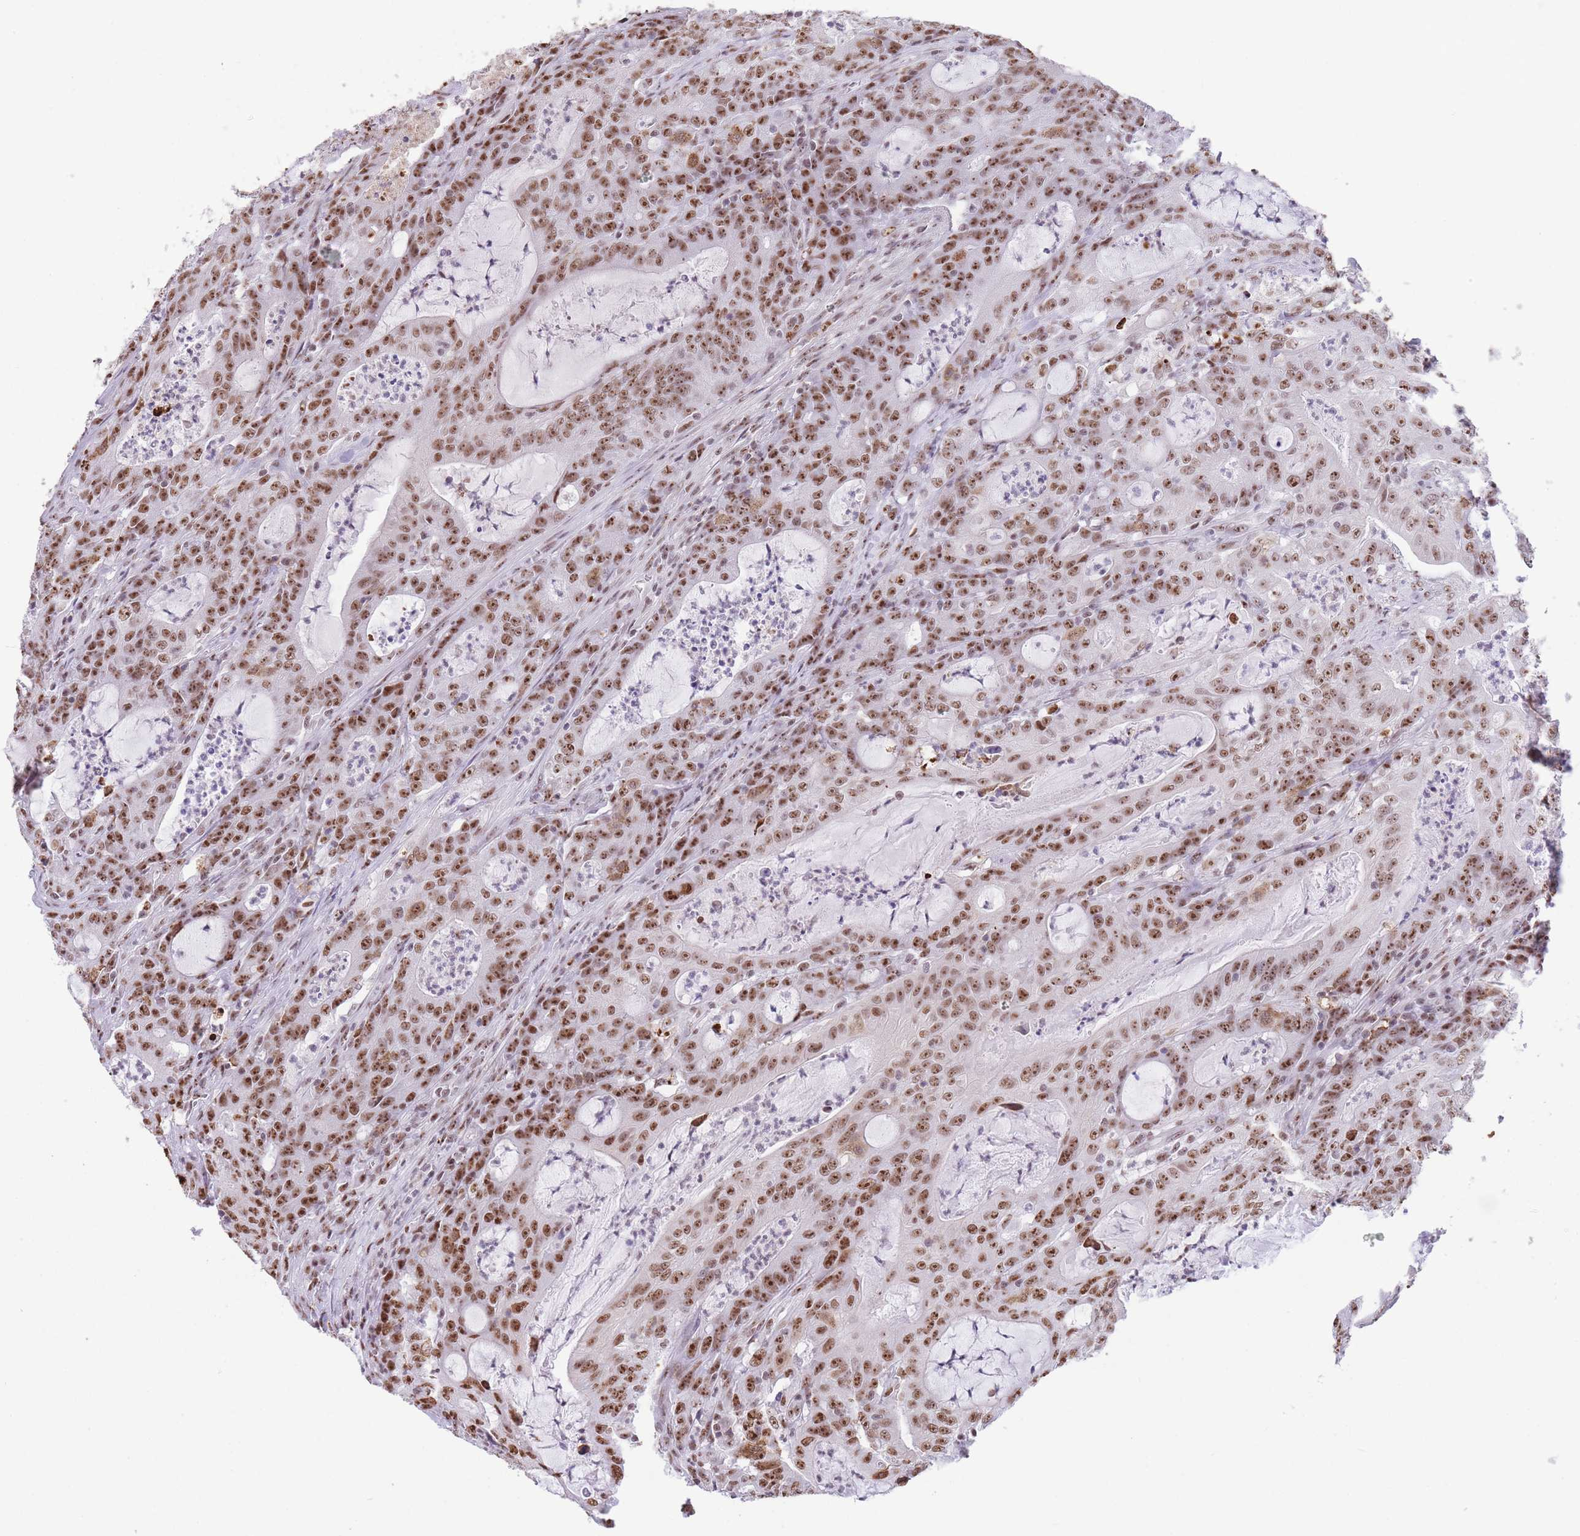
{"staining": {"intensity": "strong", "quantity": ">75%", "location": "nuclear"}, "tissue": "colorectal cancer", "cell_type": "Tumor cells", "image_type": "cancer", "snomed": [{"axis": "morphology", "description": "Adenocarcinoma, NOS"}, {"axis": "topography", "description": "Colon"}], "caption": "The image displays immunohistochemical staining of adenocarcinoma (colorectal). There is strong nuclear expression is appreciated in approximately >75% of tumor cells.", "gene": "EVC2", "patient": {"sex": "male", "age": 83}}